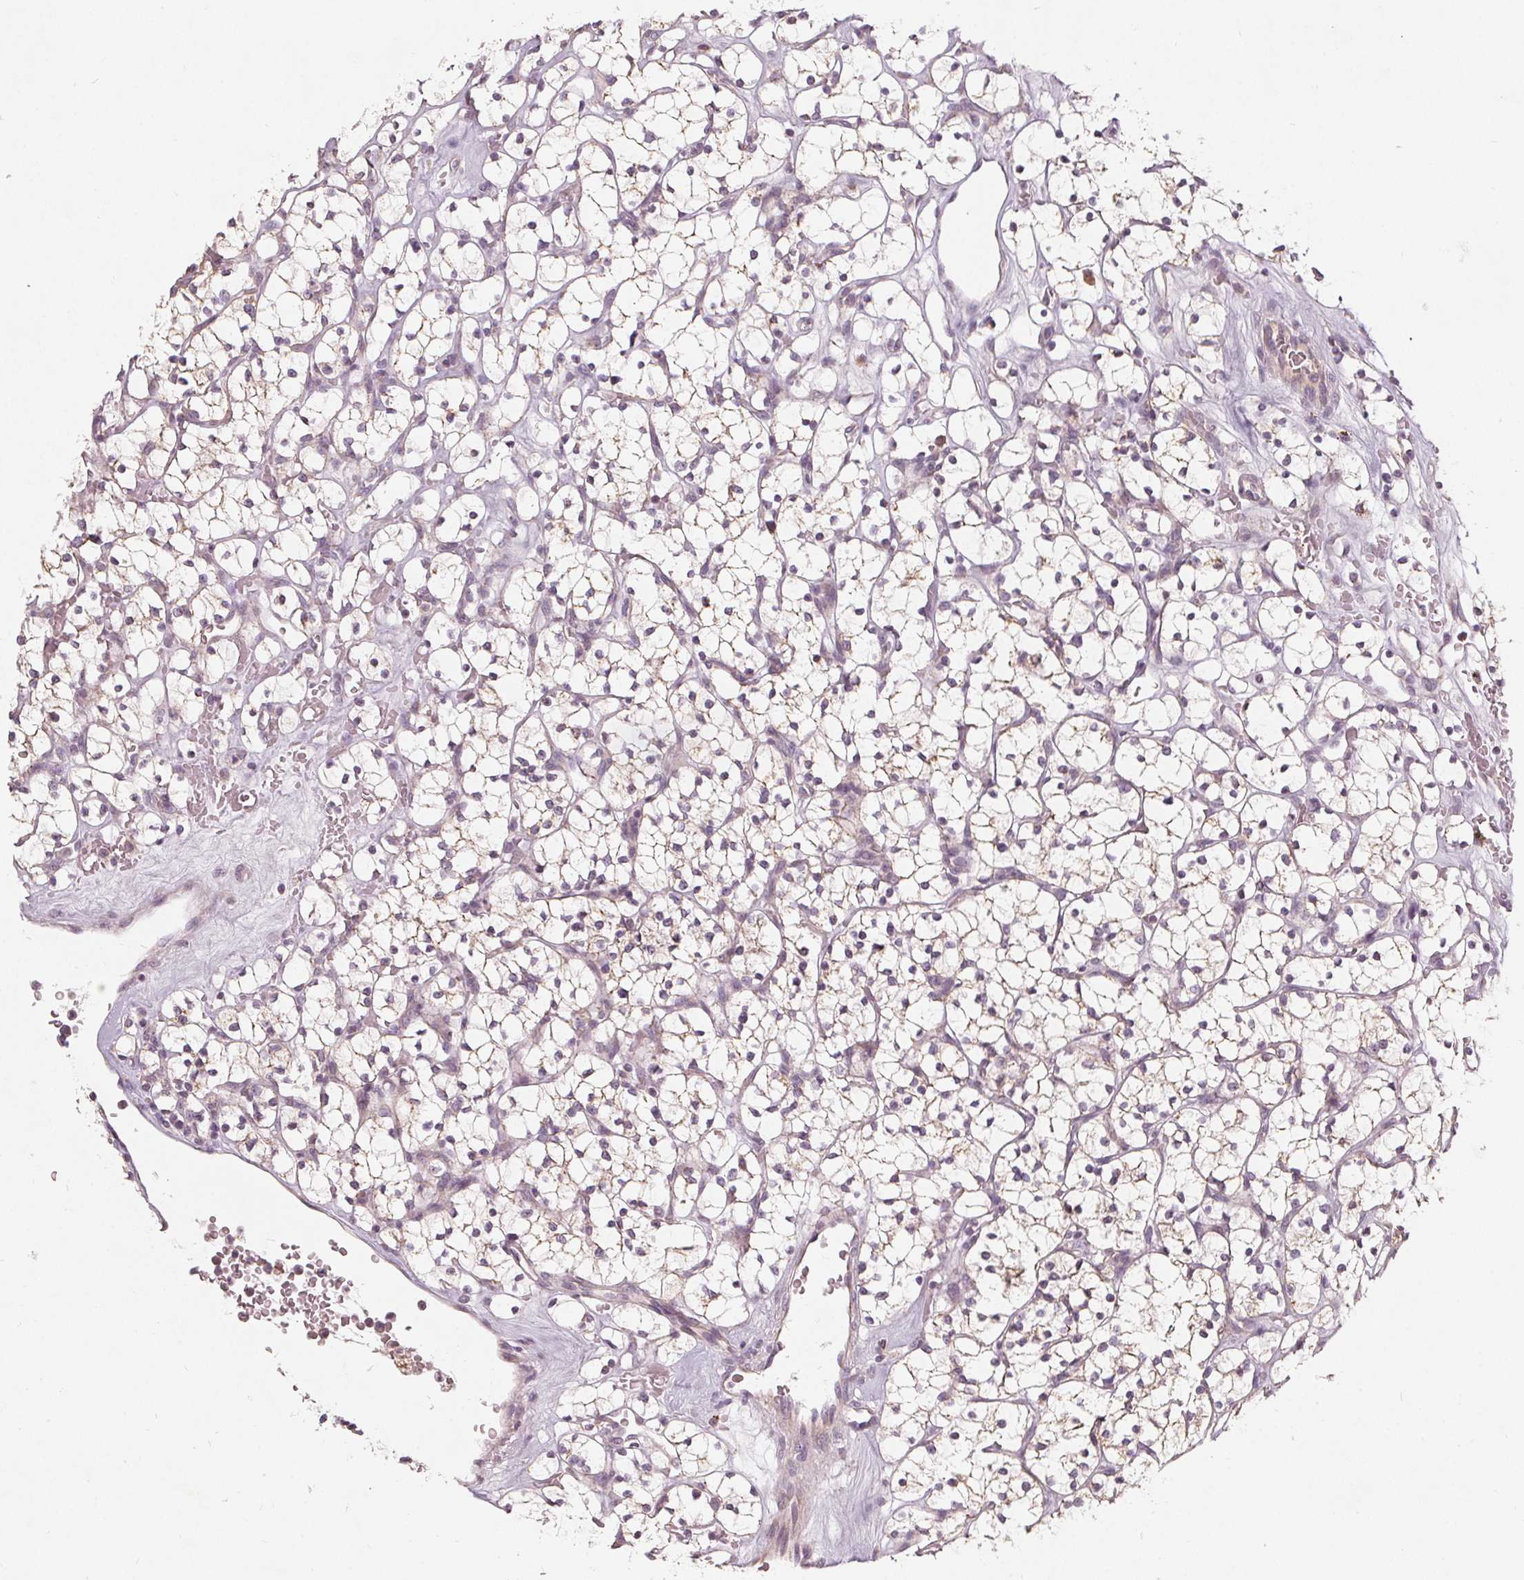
{"staining": {"intensity": "negative", "quantity": "none", "location": "none"}, "tissue": "renal cancer", "cell_type": "Tumor cells", "image_type": "cancer", "snomed": [{"axis": "morphology", "description": "Adenocarcinoma, NOS"}, {"axis": "topography", "description": "Kidney"}], "caption": "Immunohistochemistry (IHC) micrograph of adenocarcinoma (renal) stained for a protein (brown), which demonstrates no expression in tumor cells.", "gene": "TRIM60", "patient": {"sex": "female", "age": 64}}